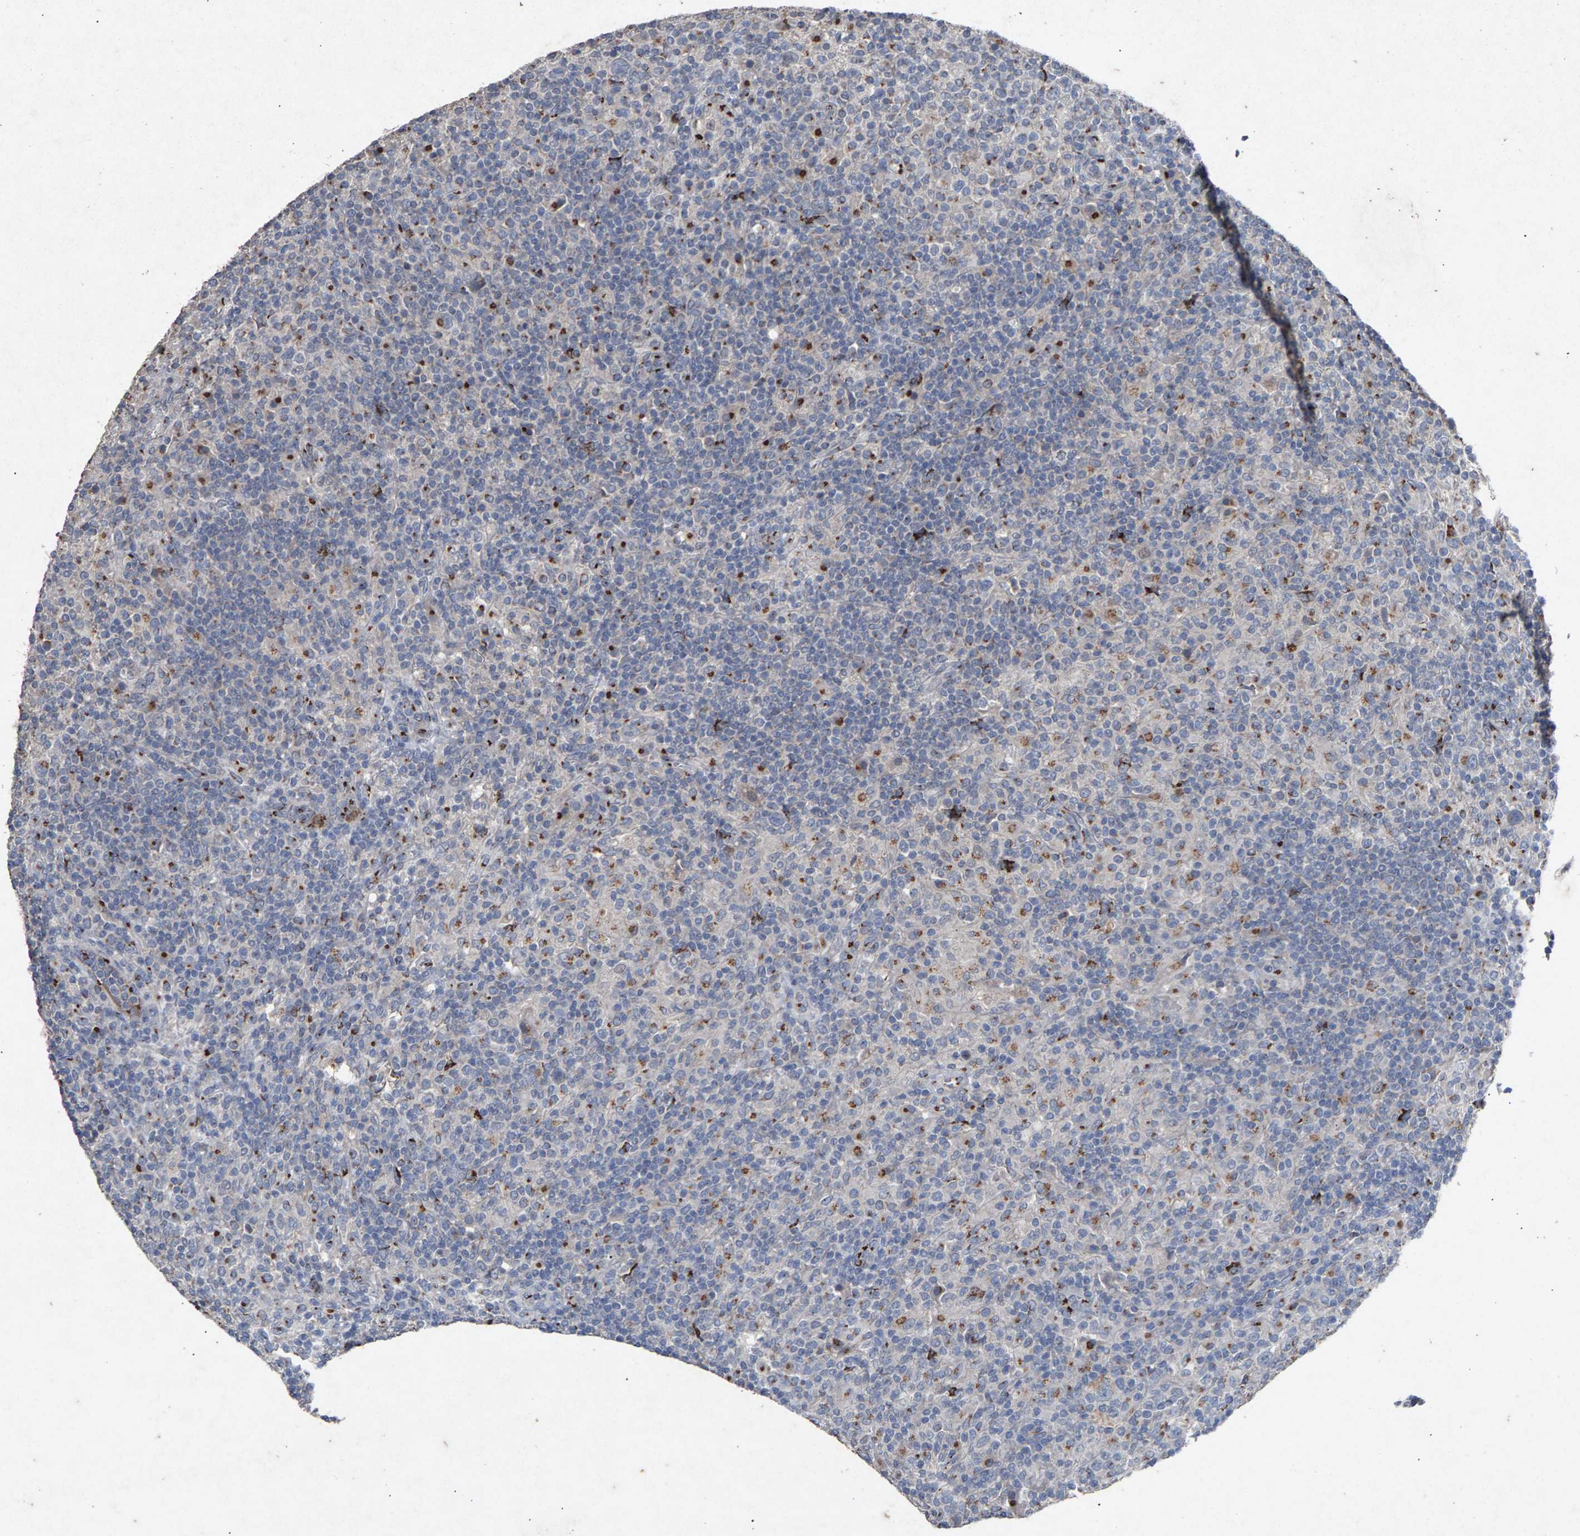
{"staining": {"intensity": "strong", "quantity": "25%-75%", "location": "cytoplasmic/membranous"}, "tissue": "lymphoma", "cell_type": "Tumor cells", "image_type": "cancer", "snomed": [{"axis": "morphology", "description": "Hodgkin's disease, NOS"}, {"axis": "topography", "description": "Lymph node"}], "caption": "The immunohistochemical stain labels strong cytoplasmic/membranous expression in tumor cells of lymphoma tissue.", "gene": "MAN2A1", "patient": {"sex": "male", "age": 70}}